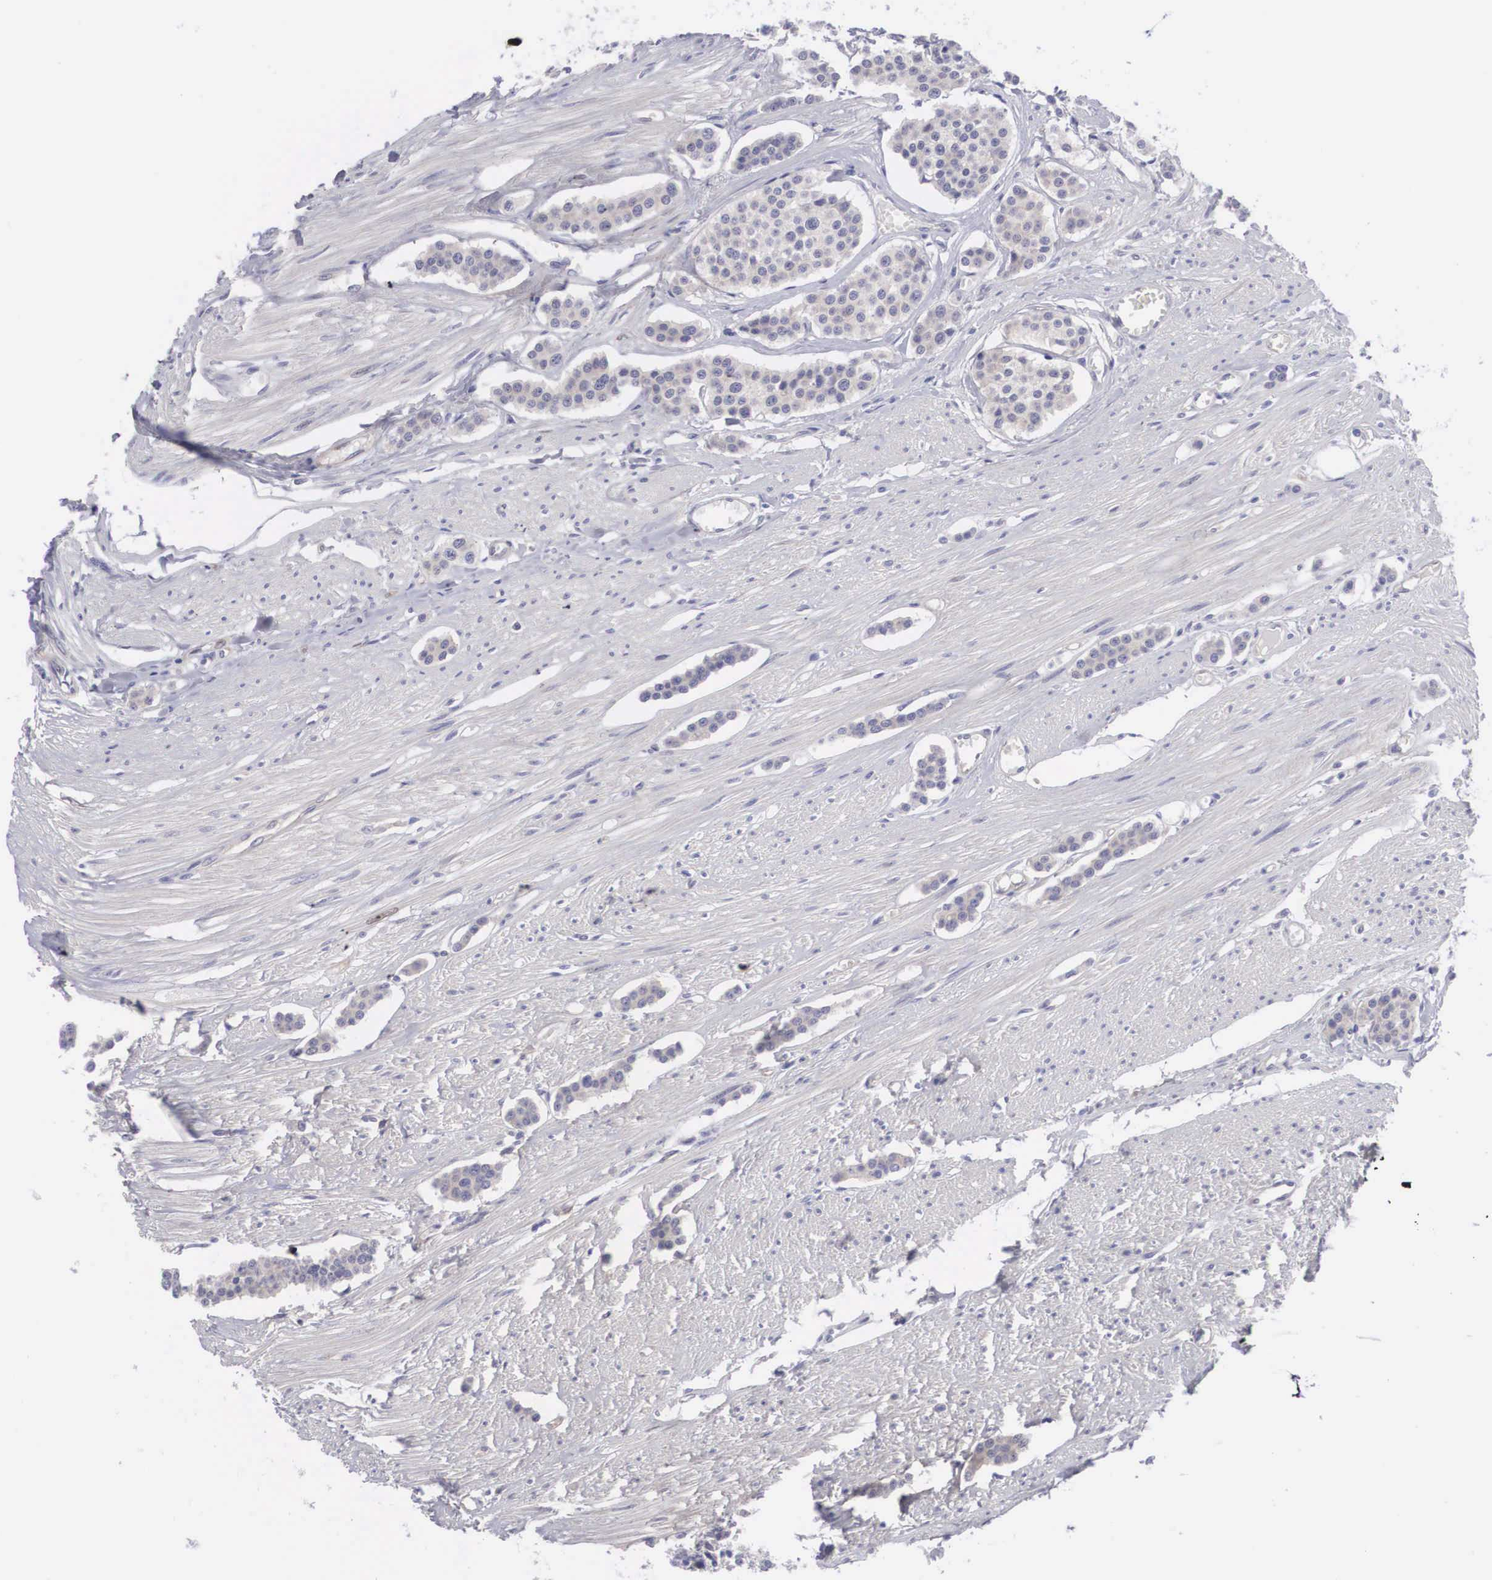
{"staining": {"intensity": "negative", "quantity": "none", "location": "none"}, "tissue": "carcinoid", "cell_type": "Tumor cells", "image_type": "cancer", "snomed": [{"axis": "morphology", "description": "Carcinoid, malignant, NOS"}, {"axis": "topography", "description": "Small intestine"}], "caption": "The image reveals no significant staining in tumor cells of carcinoid (malignant).", "gene": "MAST4", "patient": {"sex": "male", "age": 60}}